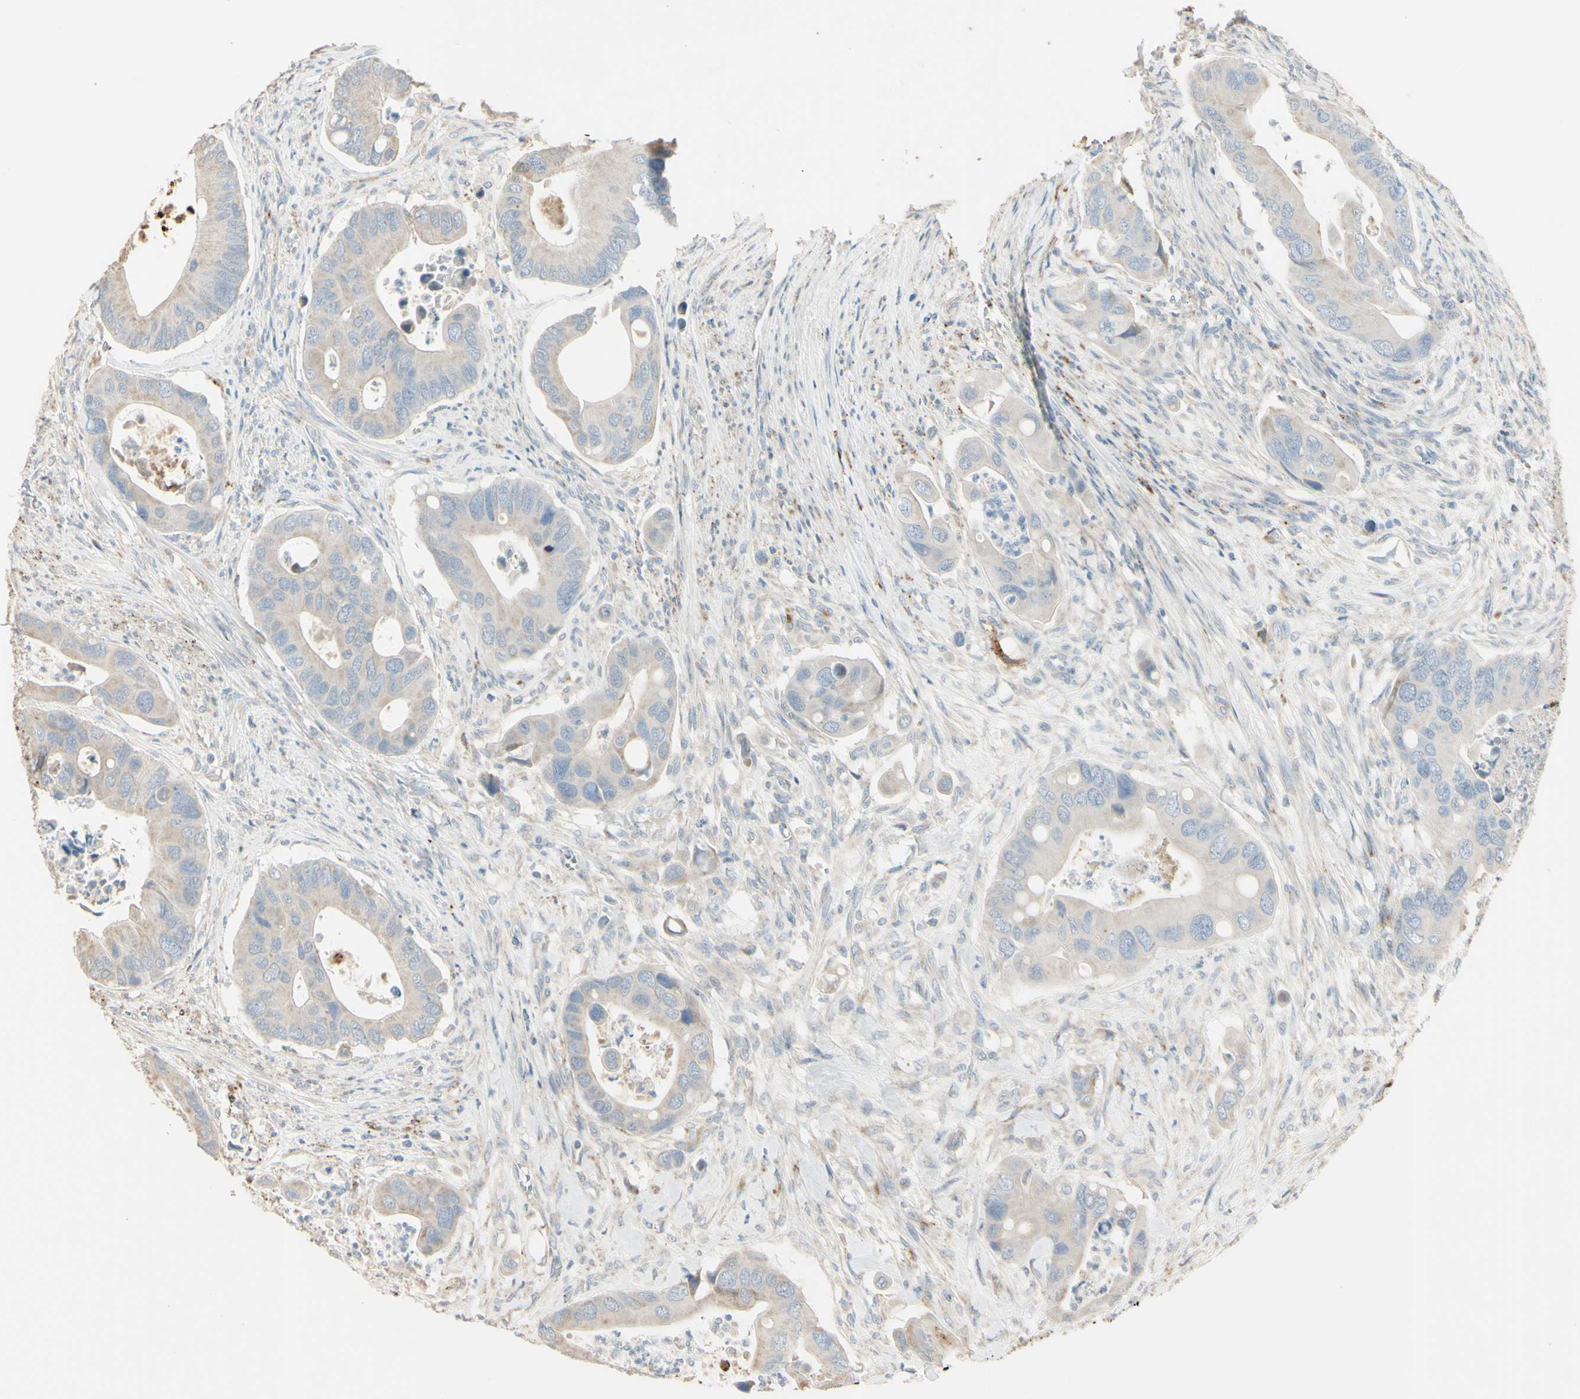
{"staining": {"intensity": "weak", "quantity": ">75%", "location": "cytoplasmic/membranous"}, "tissue": "colorectal cancer", "cell_type": "Tumor cells", "image_type": "cancer", "snomed": [{"axis": "morphology", "description": "Adenocarcinoma, NOS"}, {"axis": "topography", "description": "Rectum"}], "caption": "Weak cytoplasmic/membranous staining is identified in approximately >75% of tumor cells in adenocarcinoma (colorectal).", "gene": "ANGPTL1", "patient": {"sex": "female", "age": 57}}